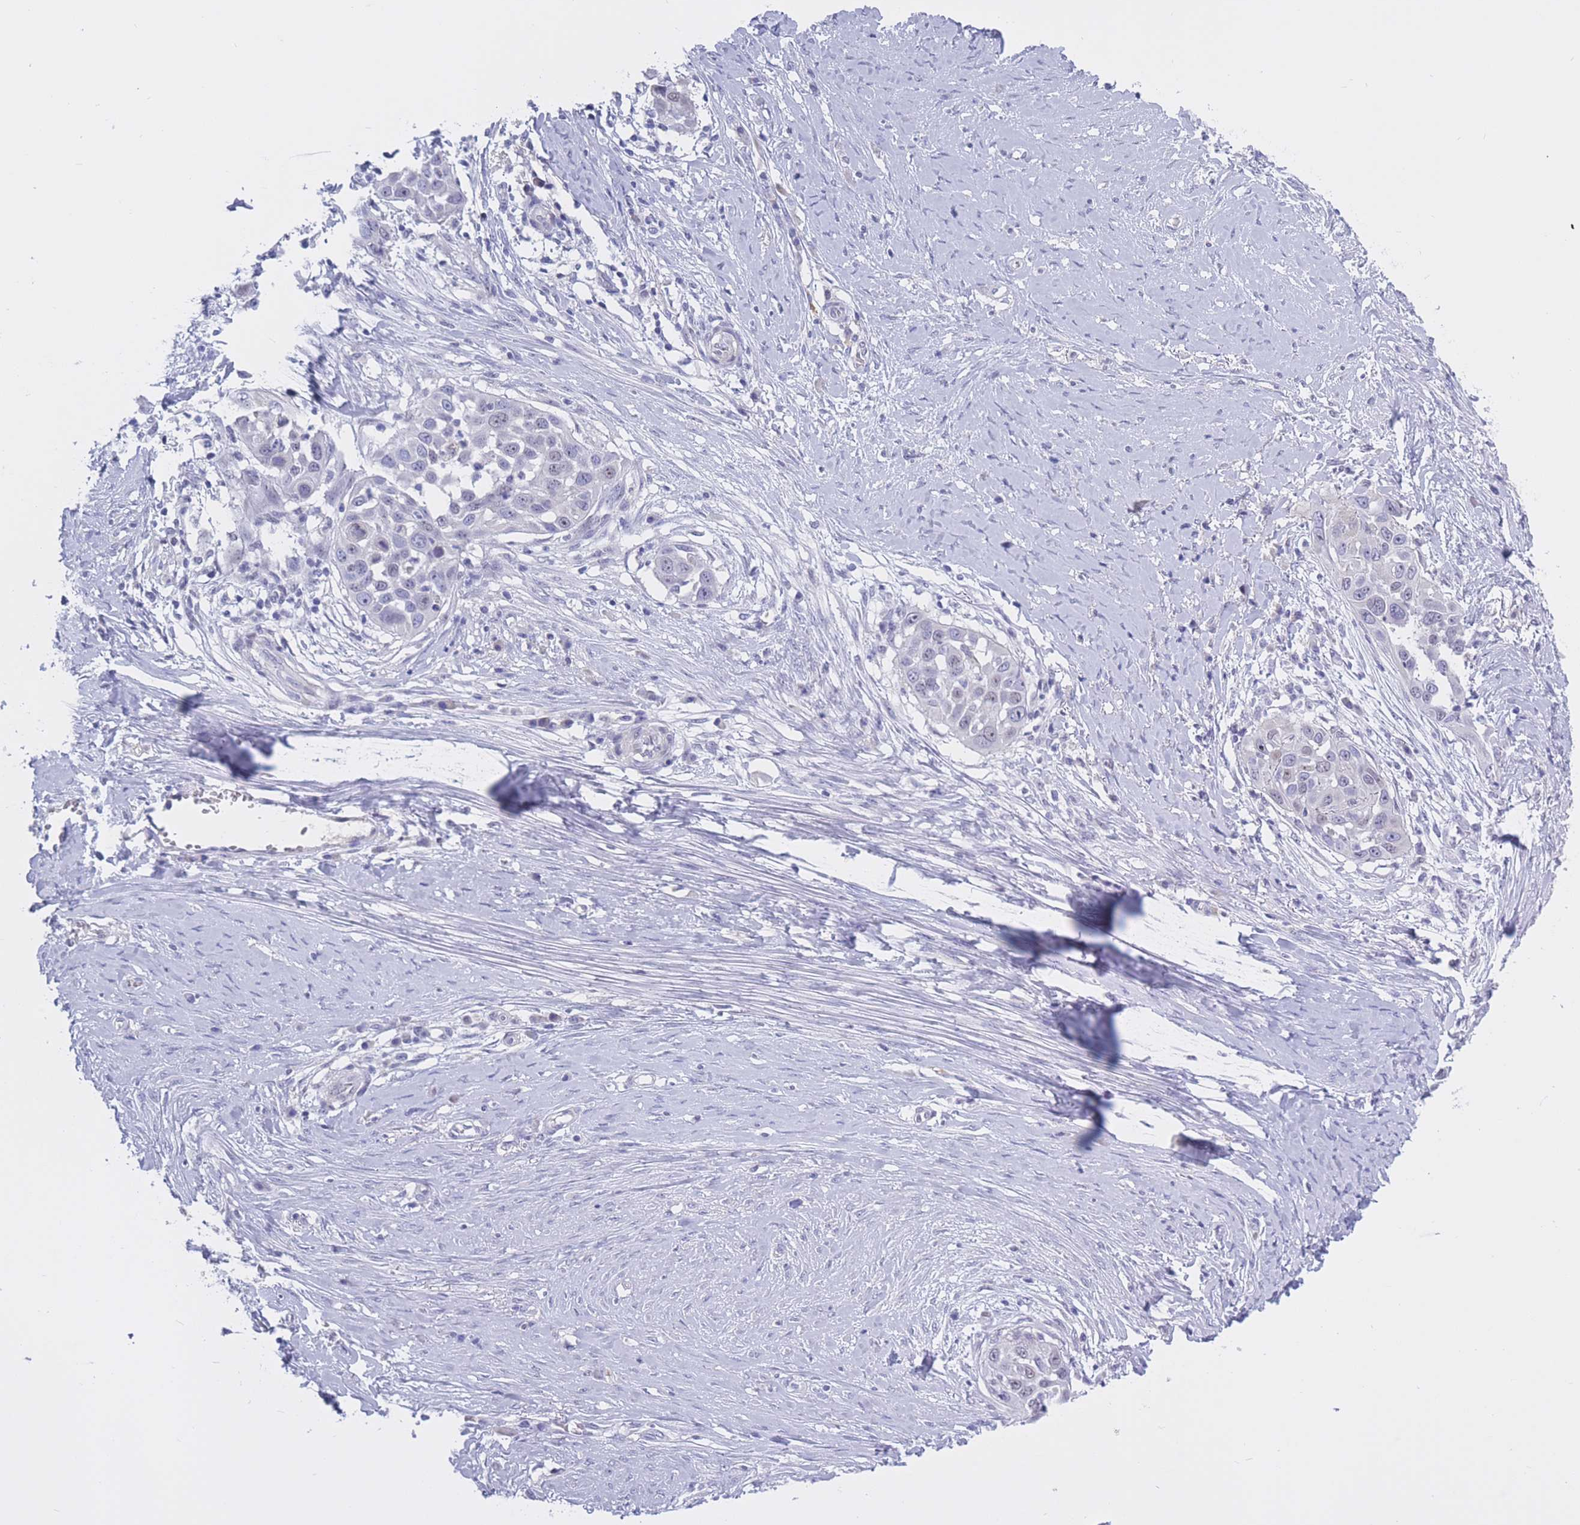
{"staining": {"intensity": "negative", "quantity": "none", "location": "none"}, "tissue": "skin cancer", "cell_type": "Tumor cells", "image_type": "cancer", "snomed": [{"axis": "morphology", "description": "Squamous cell carcinoma, NOS"}, {"axis": "topography", "description": "Skin"}], "caption": "Tumor cells show no significant staining in skin squamous cell carcinoma.", "gene": "BOP1", "patient": {"sex": "female", "age": 44}}